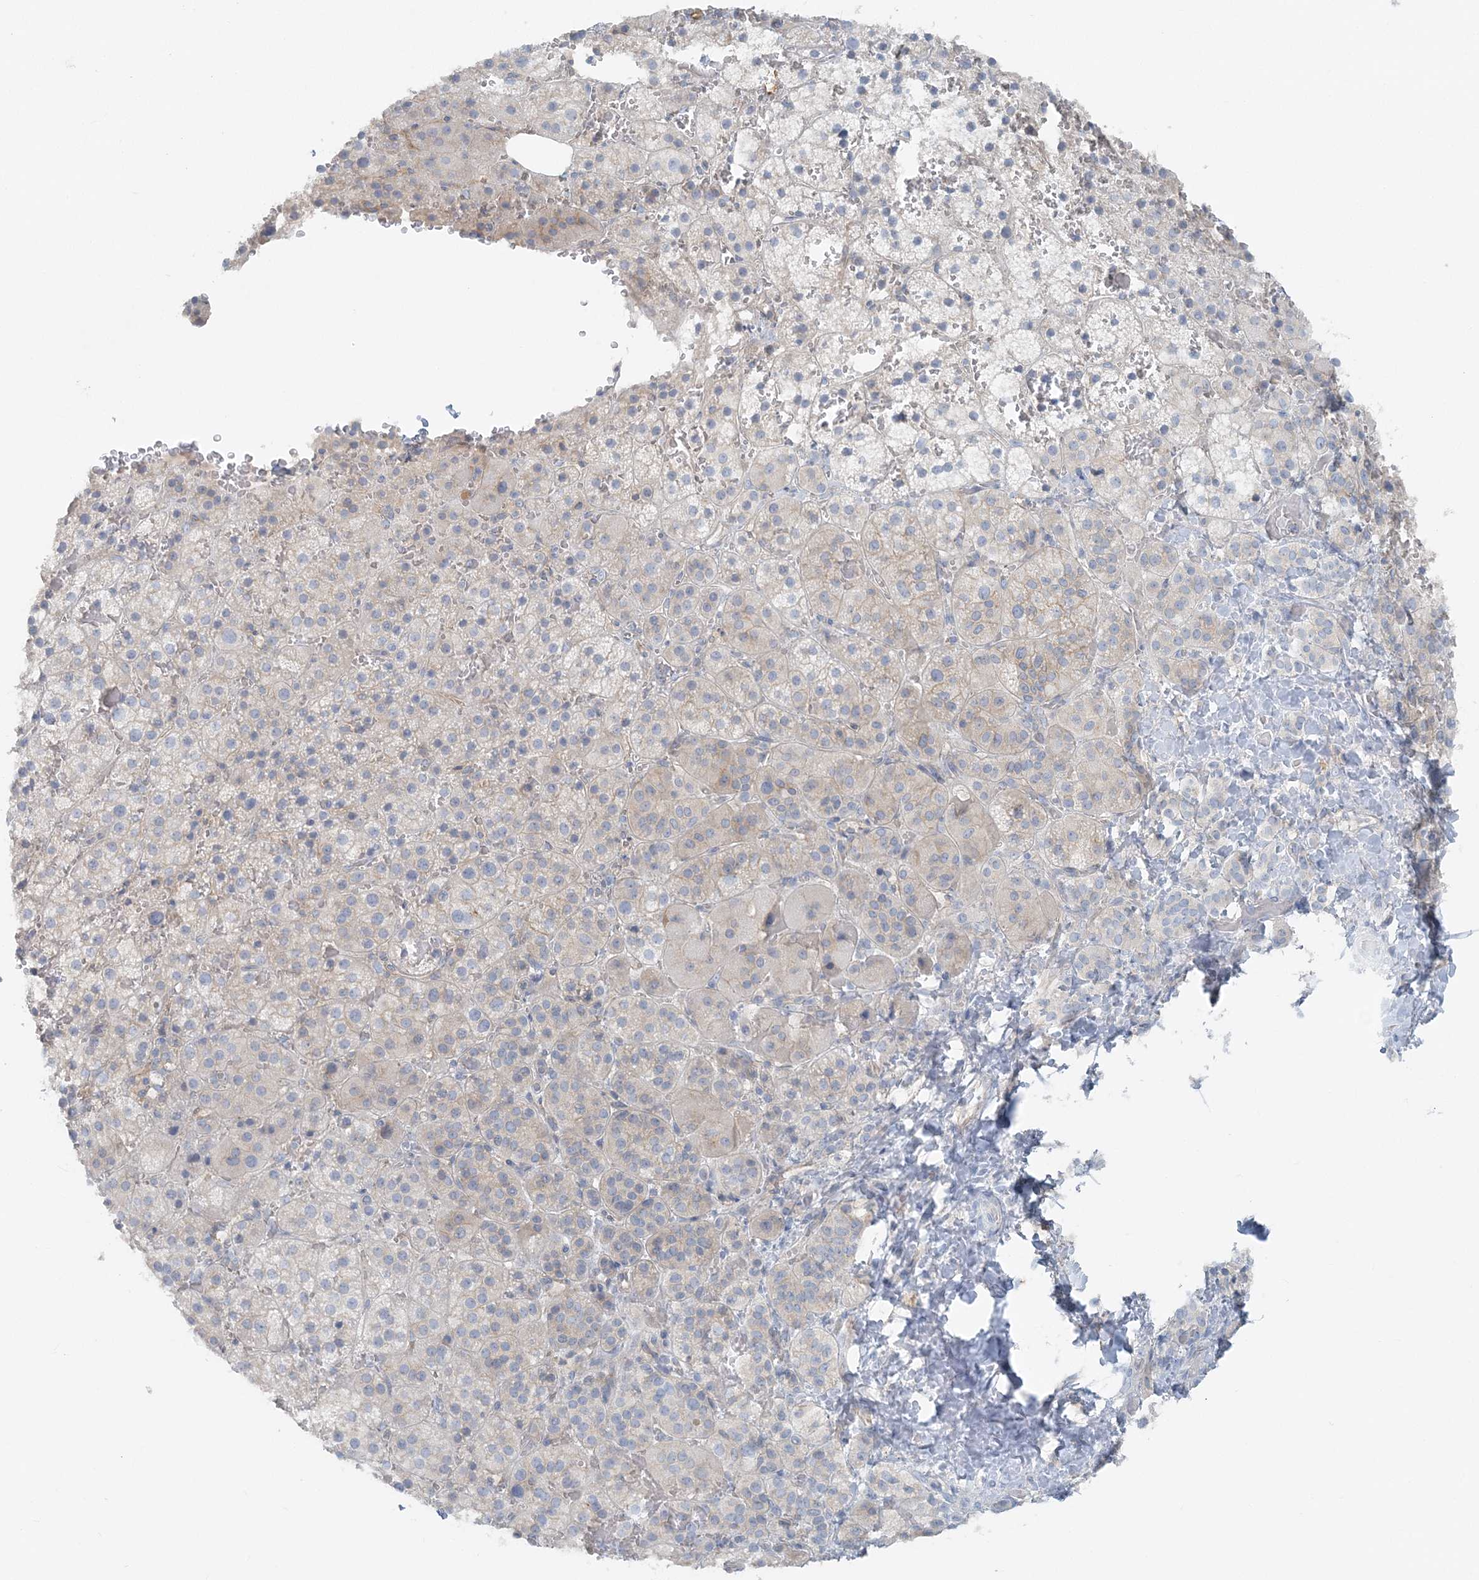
{"staining": {"intensity": "weak", "quantity": "<25%", "location": "cytoplasmic/membranous"}, "tissue": "adrenal gland", "cell_type": "Glandular cells", "image_type": "normal", "snomed": [{"axis": "morphology", "description": "Normal tissue, NOS"}, {"axis": "topography", "description": "Adrenal gland"}], "caption": "Glandular cells show no significant staining in unremarkable adrenal gland. (DAB (3,3'-diaminobenzidine) immunohistochemistry (IHC), high magnification).", "gene": "ATP11A", "patient": {"sex": "female", "age": 59}}